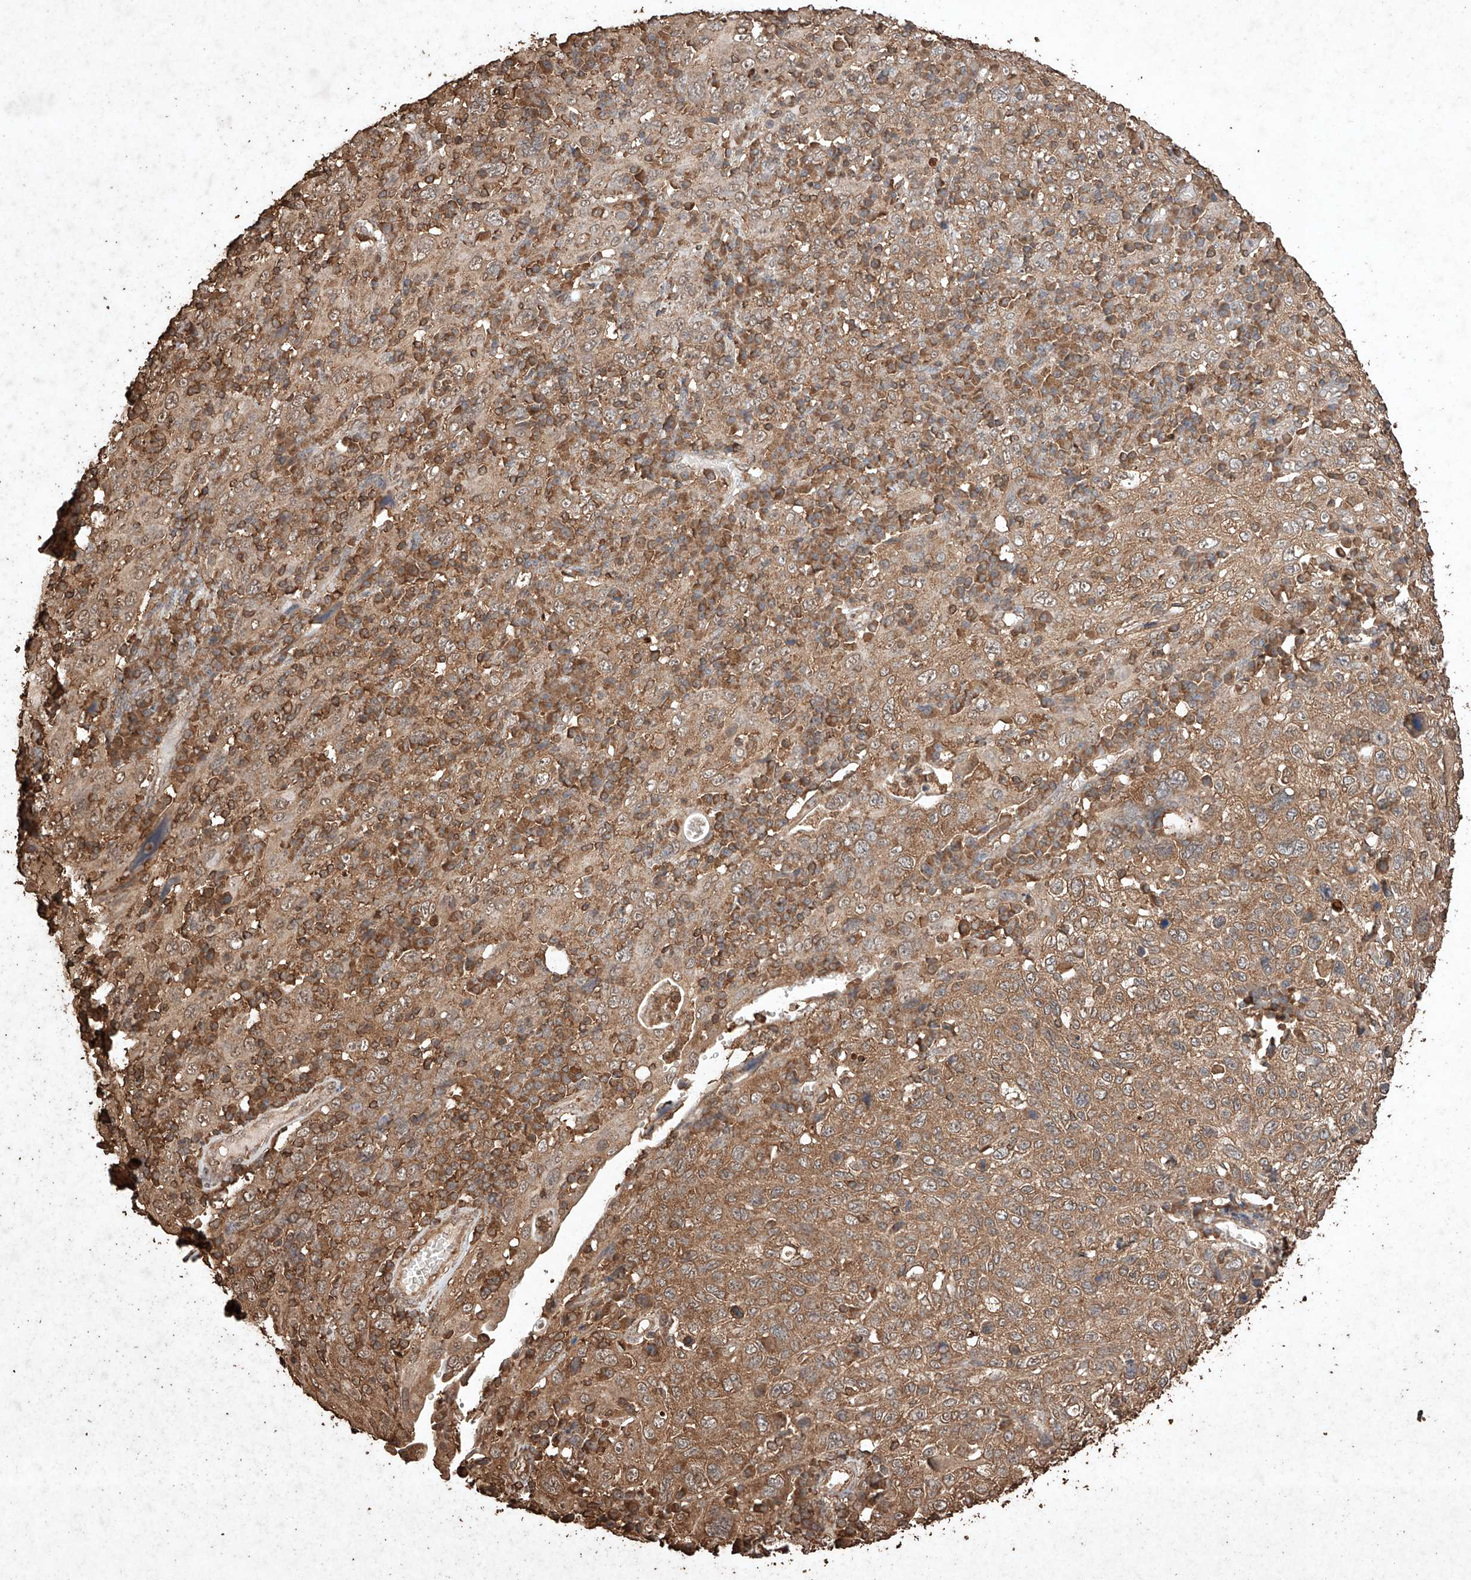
{"staining": {"intensity": "moderate", "quantity": ">75%", "location": "cytoplasmic/membranous"}, "tissue": "cervical cancer", "cell_type": "Tumor cells", "image_type": "cancer", "snomed": [{"axis": "morphology", "description": "Squamous cell carcinoma, NOS"}, {"axis": "topography", "description": "Cervix"}], "caption": "Cervical cancer stained for a protein (brown) displays moderate cytoplasmic/membranous positive positivity in approximately >75% of tumor cells.", "gene": "M6PR", "patient": {"sex": "female", "age": 46}}